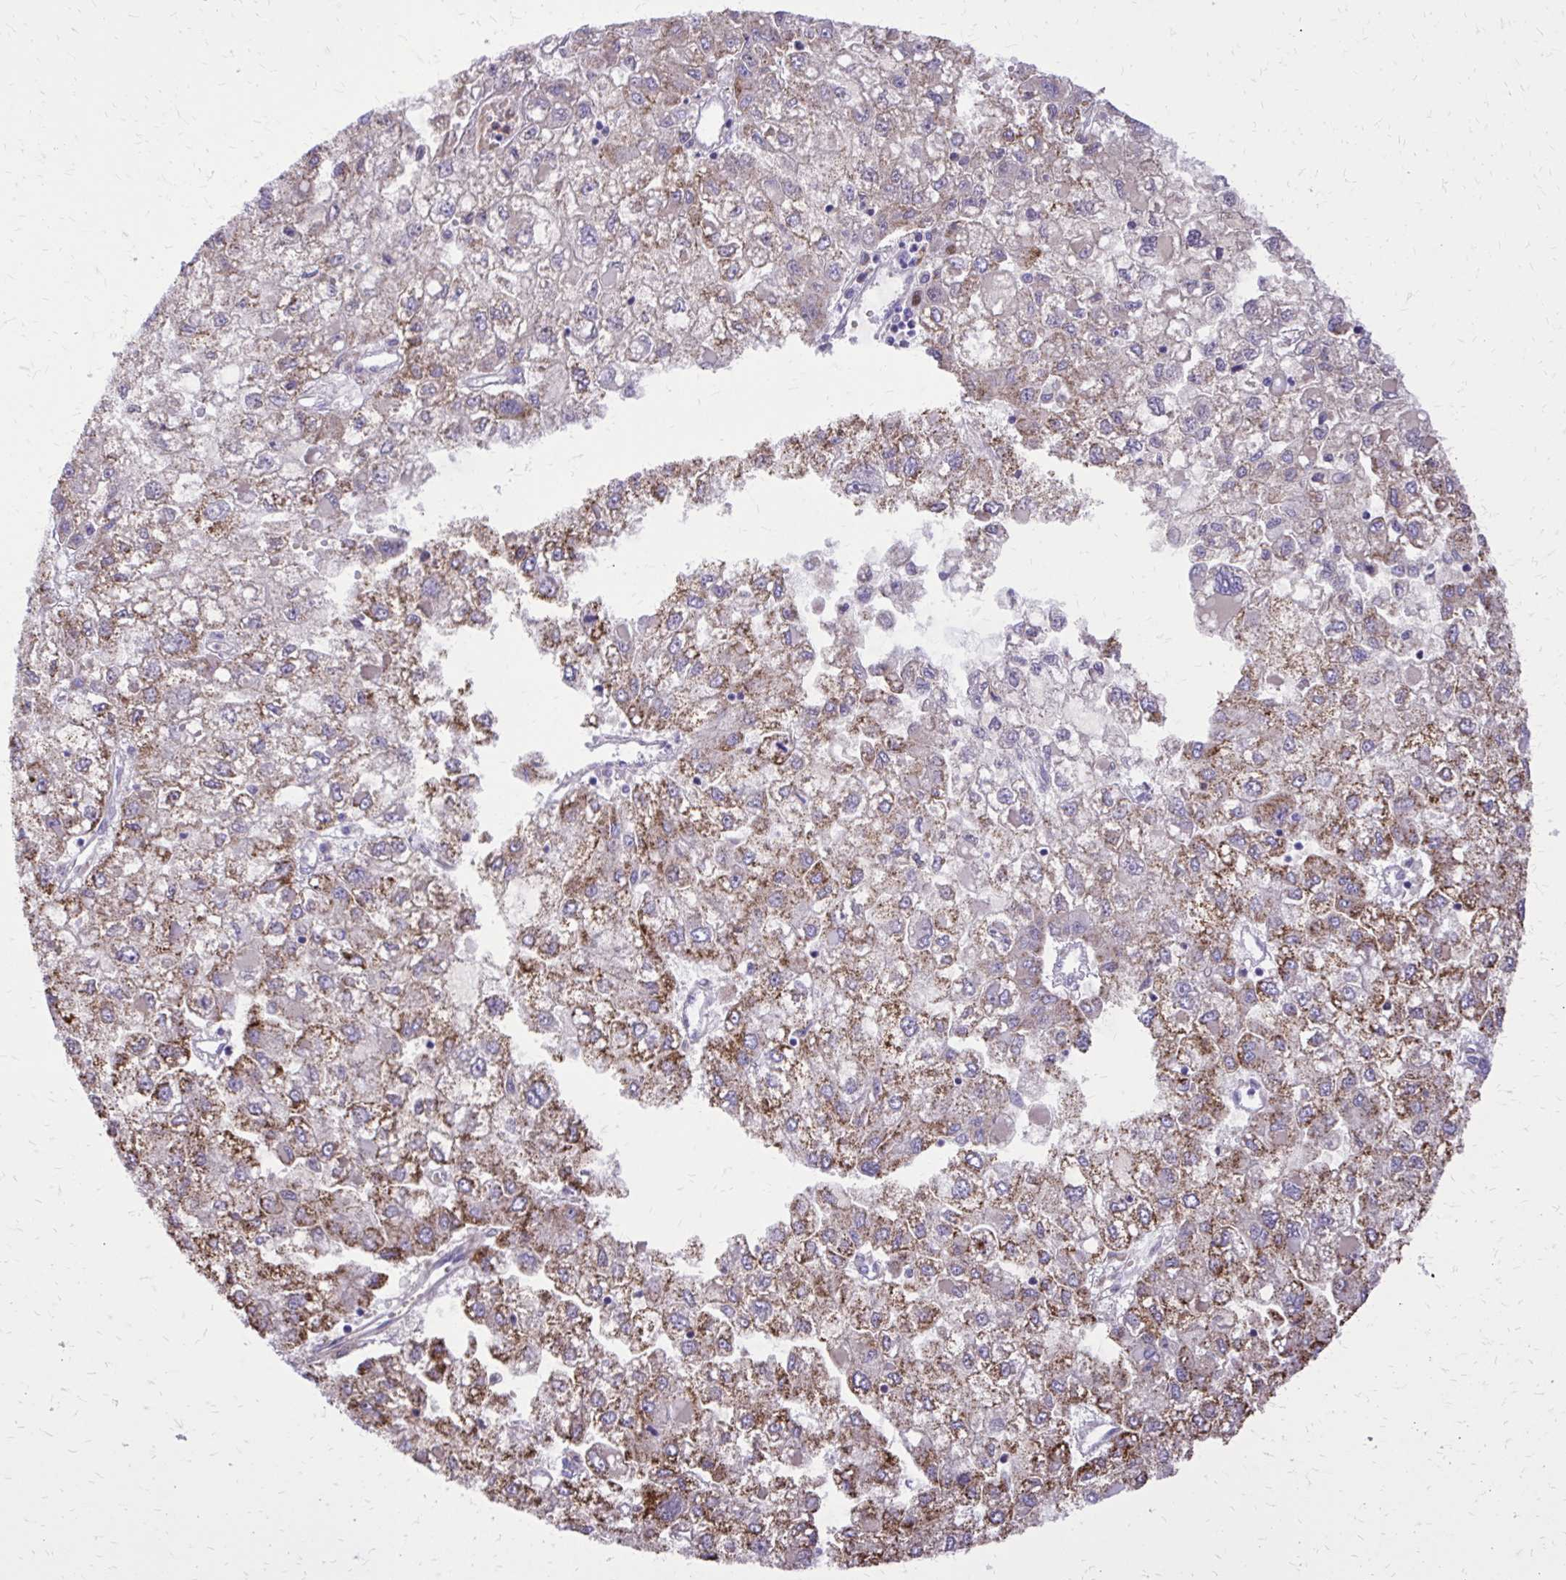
{"staining": {"intensity": "moderate", "quantity": "25%-75%", "location": "cytoplasmic/membranous"}, "tissue": "liver cancer", "cell_type": "Tumor cells", "image_type": "cancer", "snomed": [{"axis": "morphology", "description": "Carcinoma, Hepatocellular, NOS"}, {"axis": "topography", "description": "Liver"}], "caption": "A photomicrograph showing moderate cytoplasmic/membranous staining in approximately 25%-75% of tumor cells in hepatocellular carcinoma (liver), as visualized by brown immunohistochemical staining.", "gene": "CAT", "patient": {"sex": "male", "age": 40}}